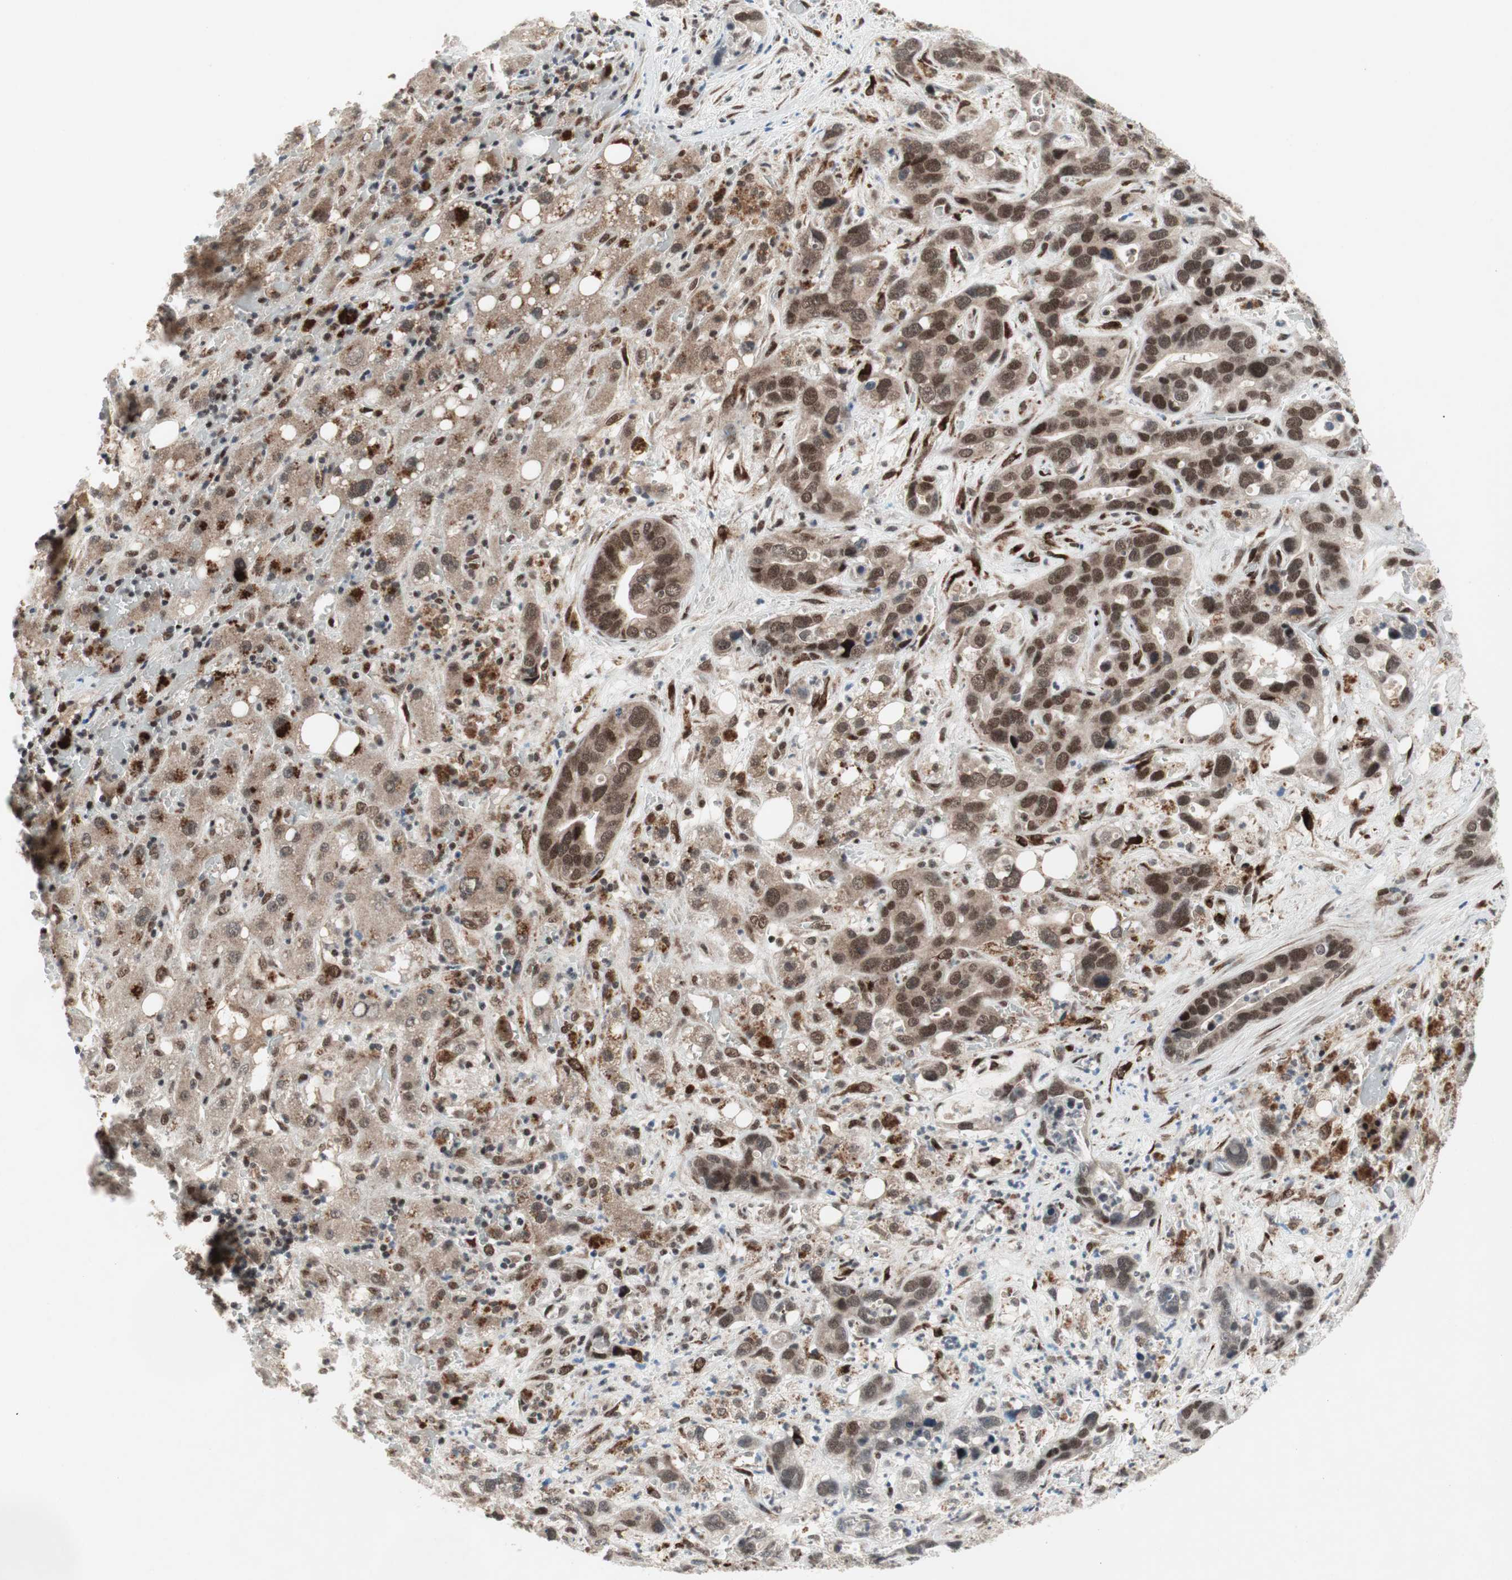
{"staining": {"intensity": "strong", "quantity": ">75%", "location": "nuclear"}, "tissue": "liver cancer", "cell_type": "Tumor cells", "image_type": "cancer", "snomed": [{"axis": "morphology", "description": "Cholangiocarcinoma"}, {"axis": "topography", "description": "Liver"}], "caption": "Protein analysis of cholangiocarcinoma (liver) tissue reveals strong nuclear staining in approximately >75% of tumor cells.", "gene": "TCF12", "patient": {"sex": "female", "age": 65}}